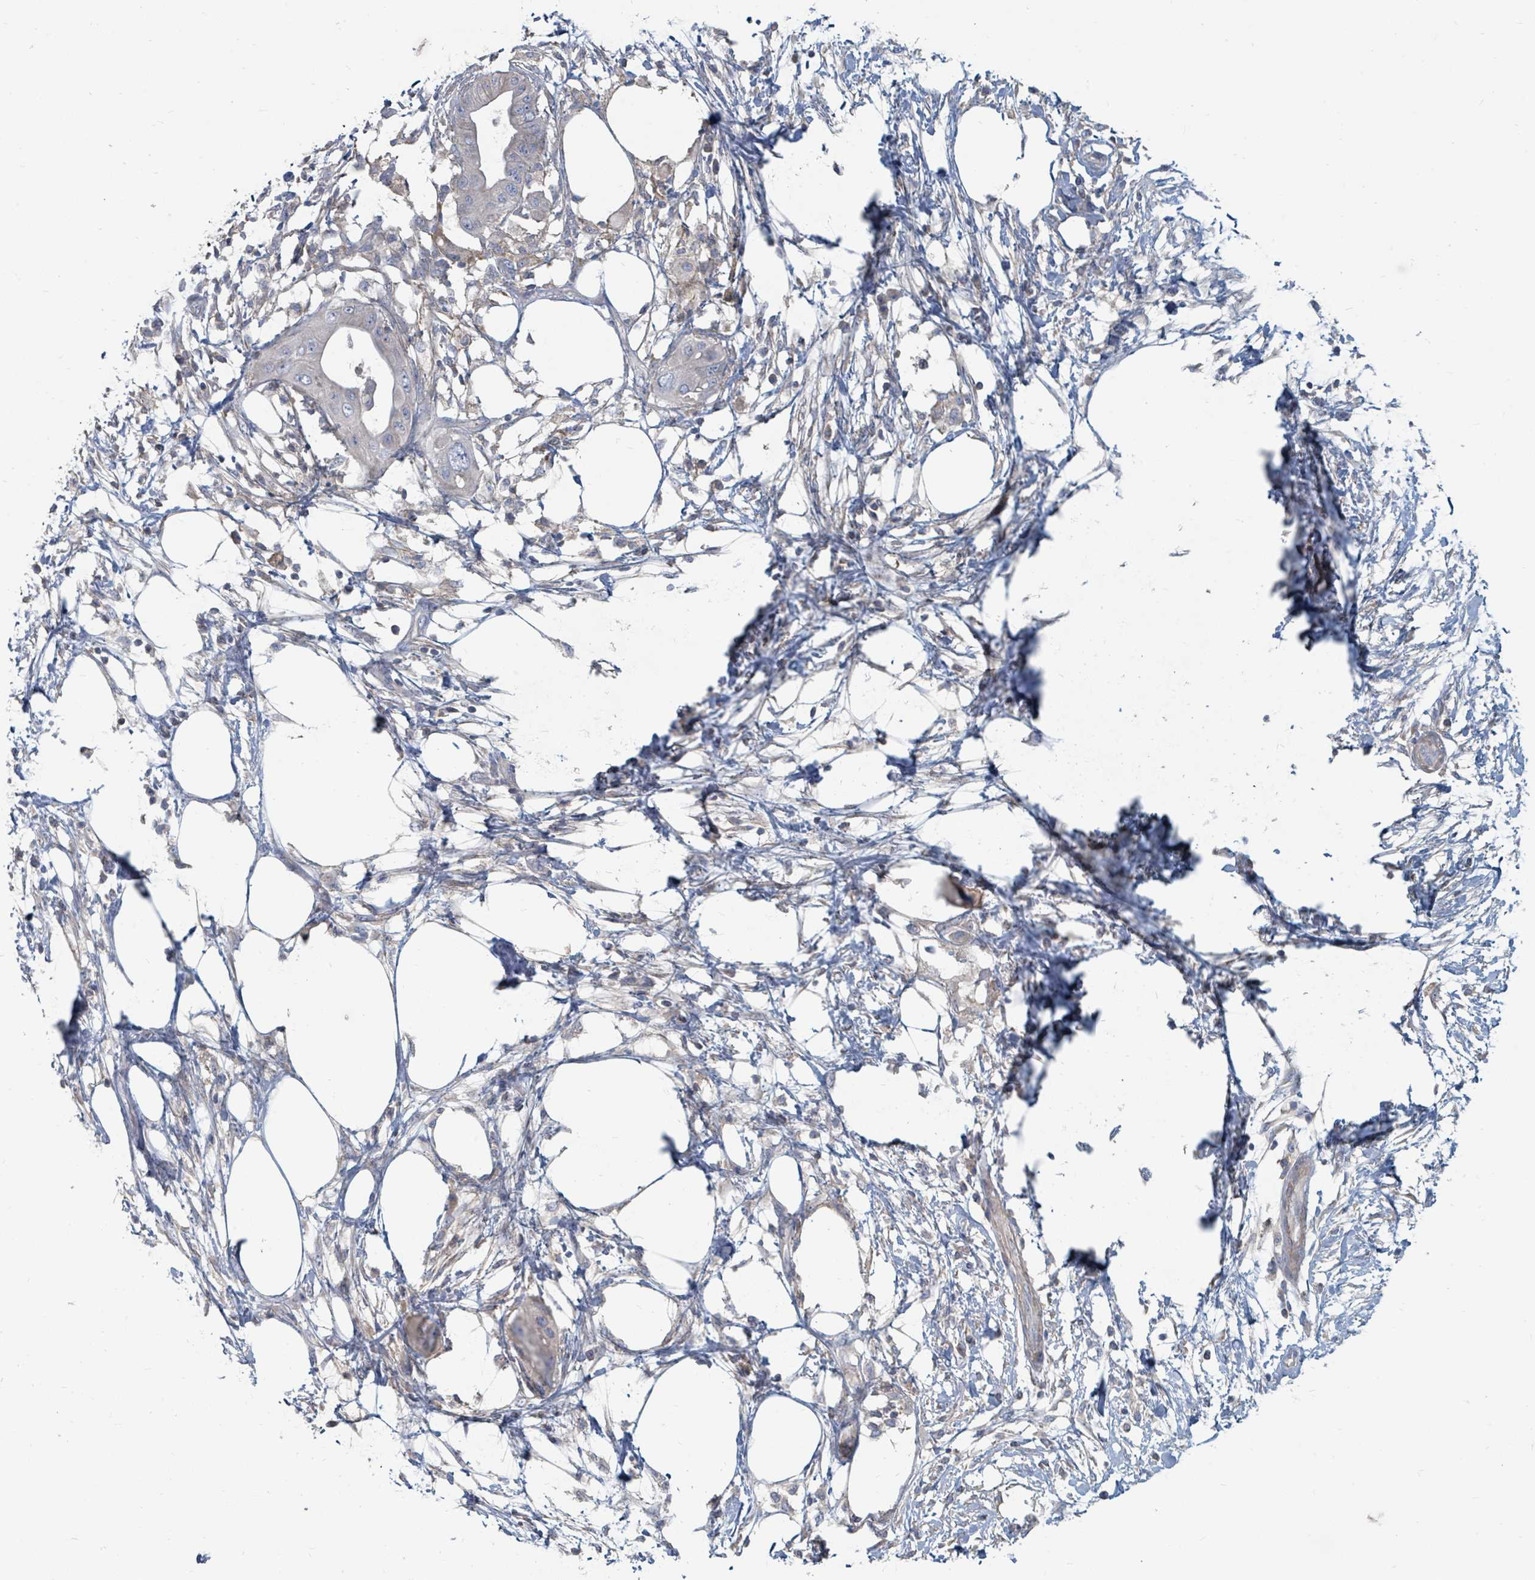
{"staining": {"intensity": "negative", "quantity": "none", "location": "none"}, "tissue": "pancreatic cancer", "cell_type": "Tumor cells", "image_type": "cancer", "snomed": [{"axis": "morphology", "description": "Adenocarcinoma, NOS"}, {"axis": "topography", "description": "Pancreas"}], "caption": "Immunohistochemistry (IHC) micrograph of pancreatic adenocarcinoma stained for a protein (brown), which shows no staining in tumor cells. (Stains: DAB (3,3'-diaminobenzidine) immunohistochemistry (IHC) with hematoxylin counter stain, Microscopy: brightfield microscopy at high magnification).", "gene": "ARGFX", "patient": {"sex": "male", "age": 68}}